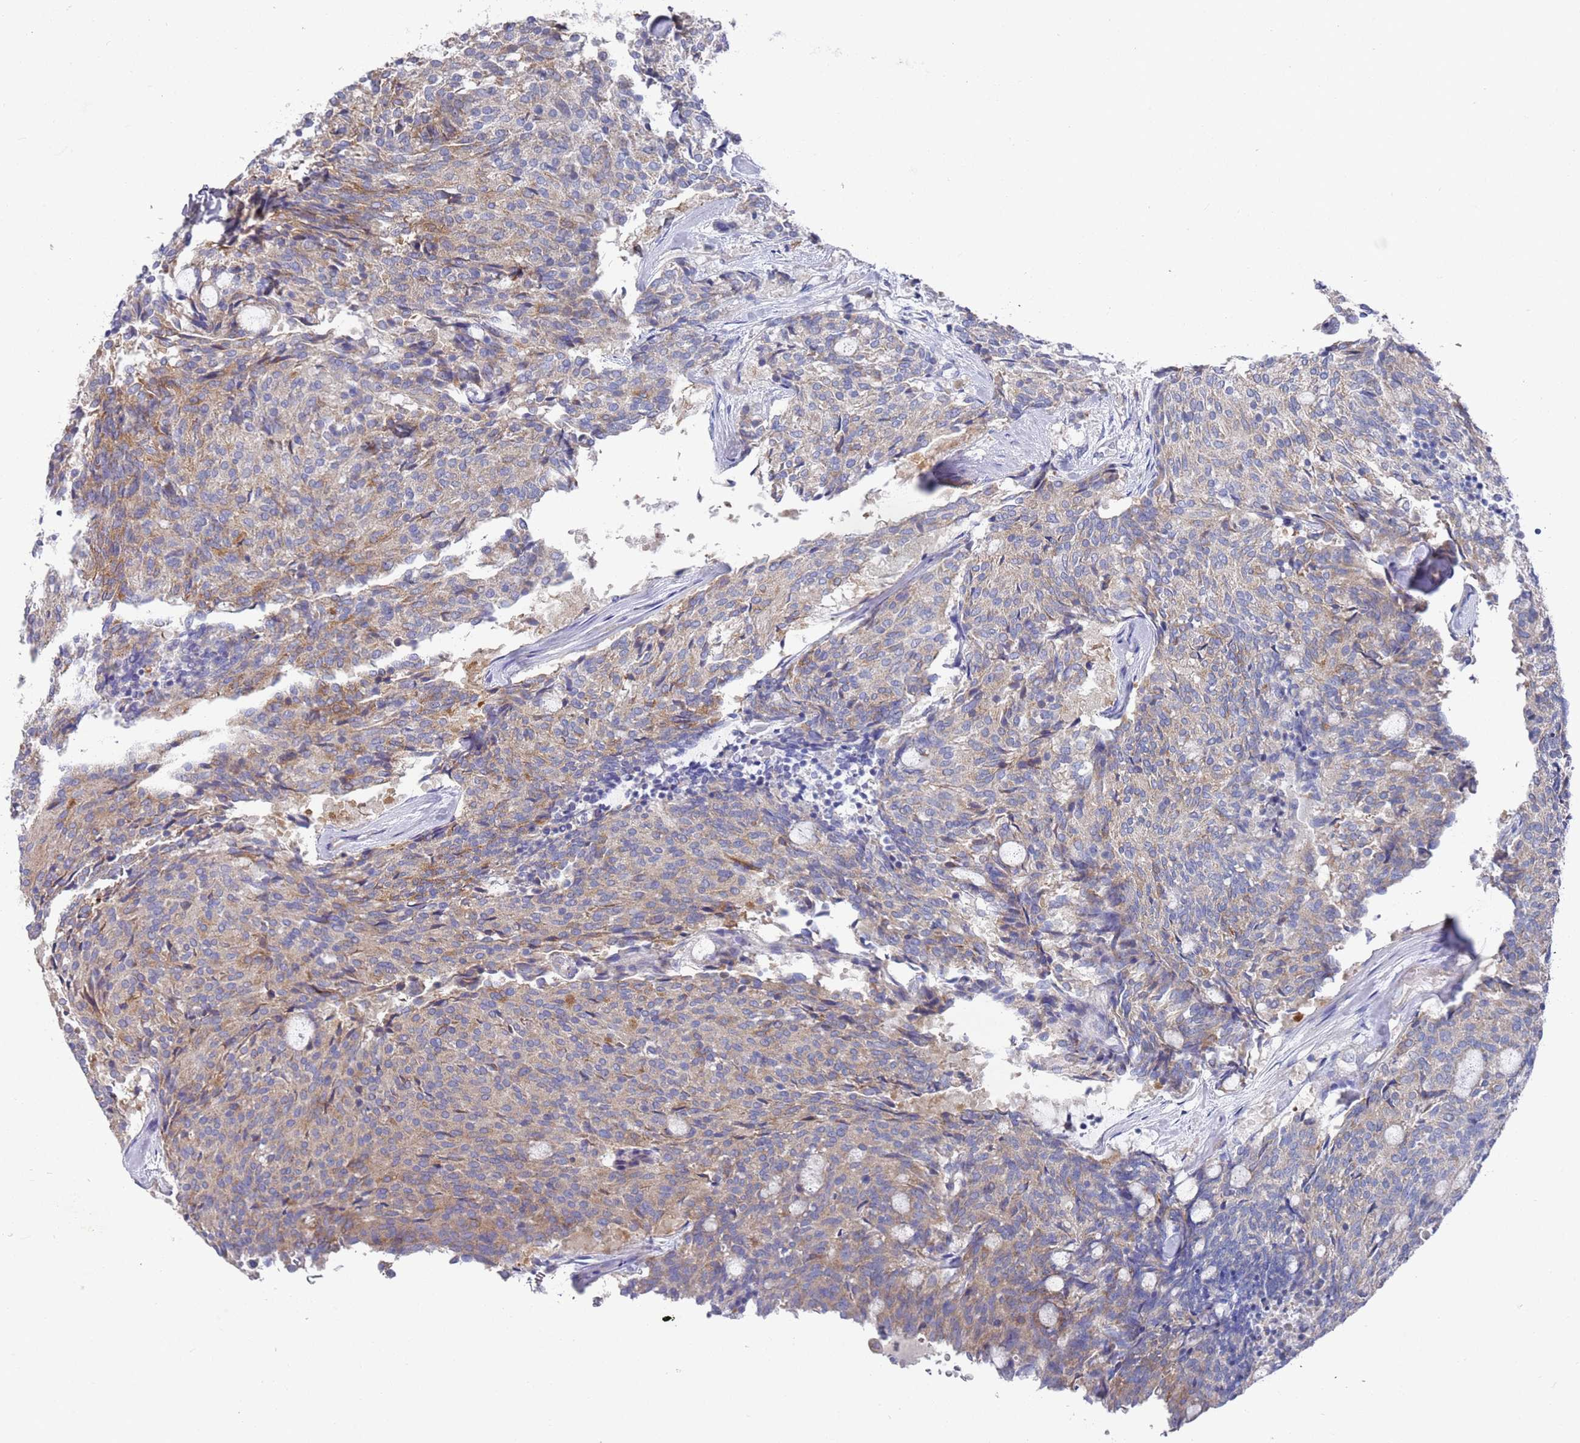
{"staining": {"intensity": "weak", "quantity": "<25%", "location": "cytoplasmic/membranous"}, "tissue": "carcinoid", "cell_type": "Tumor cells", "image_type": "cancer", "snomed": [{"axis": "morphology", "description": "Carcinoid, malignant, NOS"}, {"axis": "topography", "description": "Pancreas"}], "caption": "Tumor cells are negative for protein expression in human malignant carcinoid. Nuclei are stained in blue.", "gene": "SCAPER", "patient": {"sex": "female", "age": 54}}